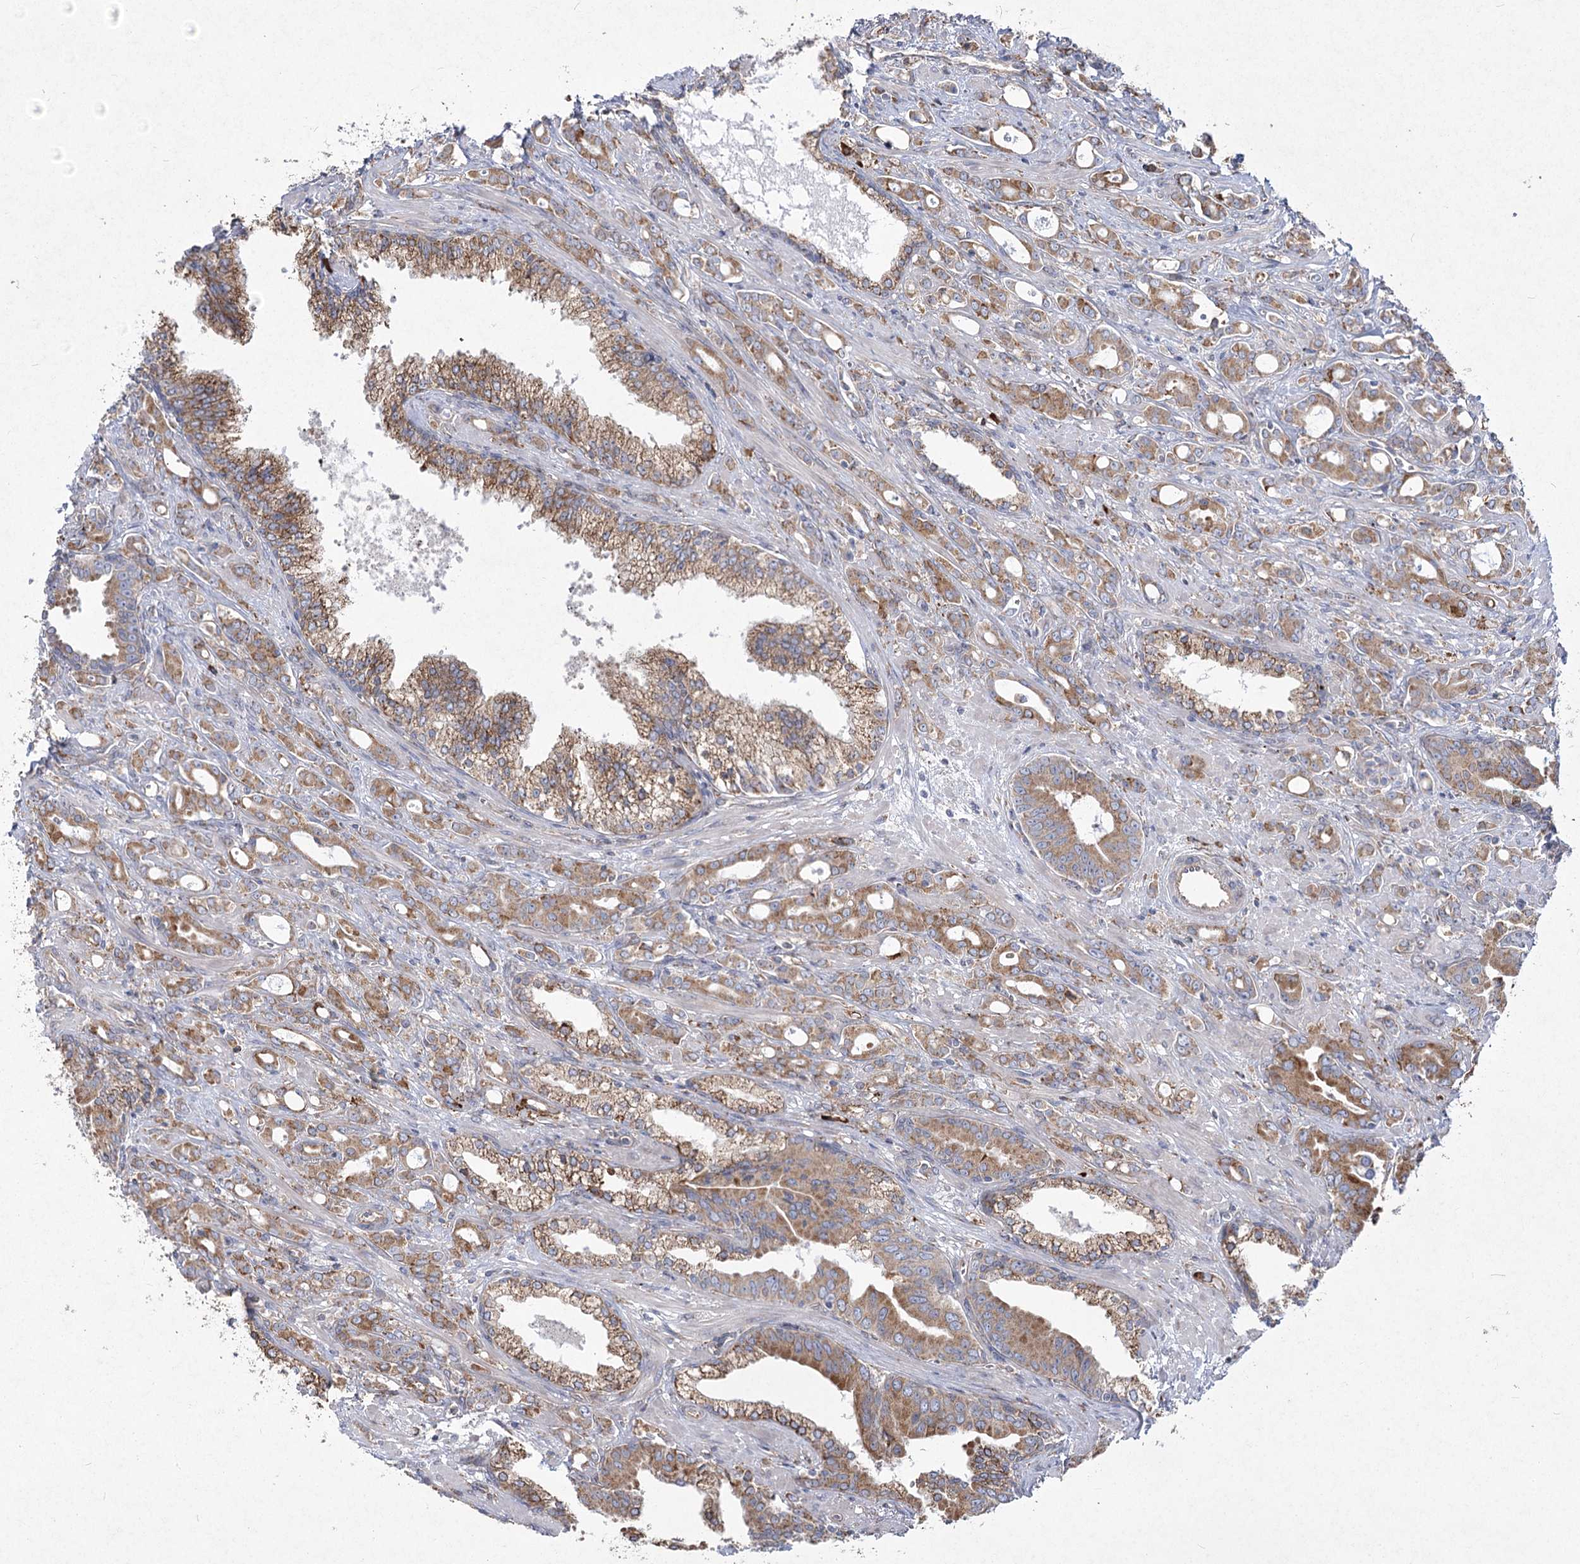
{"staining": {"intensity": "moderate", "quantity": ">75%", "location": "cytoplasmic/membranous"}, "tissue": "prostate cancer", "cell_type": "Tumor cells", "image_type": "cancer", "snomed": [{"axis": "morphology", "description": "Adenocarcinoma, High grade"}, {"axis": "topography", "description": "Prostate"}], "caption": "Immunohistochemical staining of human high-grade adenocarcinoma (prostate) reveals medium levels of moderate cytoplasmic/membranous positivity in approximately >75% of tumor cells. The protein is shown in brown color, while the nuclei are stained blue.", "gene": "NHLRC2", "patient": {"sex": "male", "age": 72}}